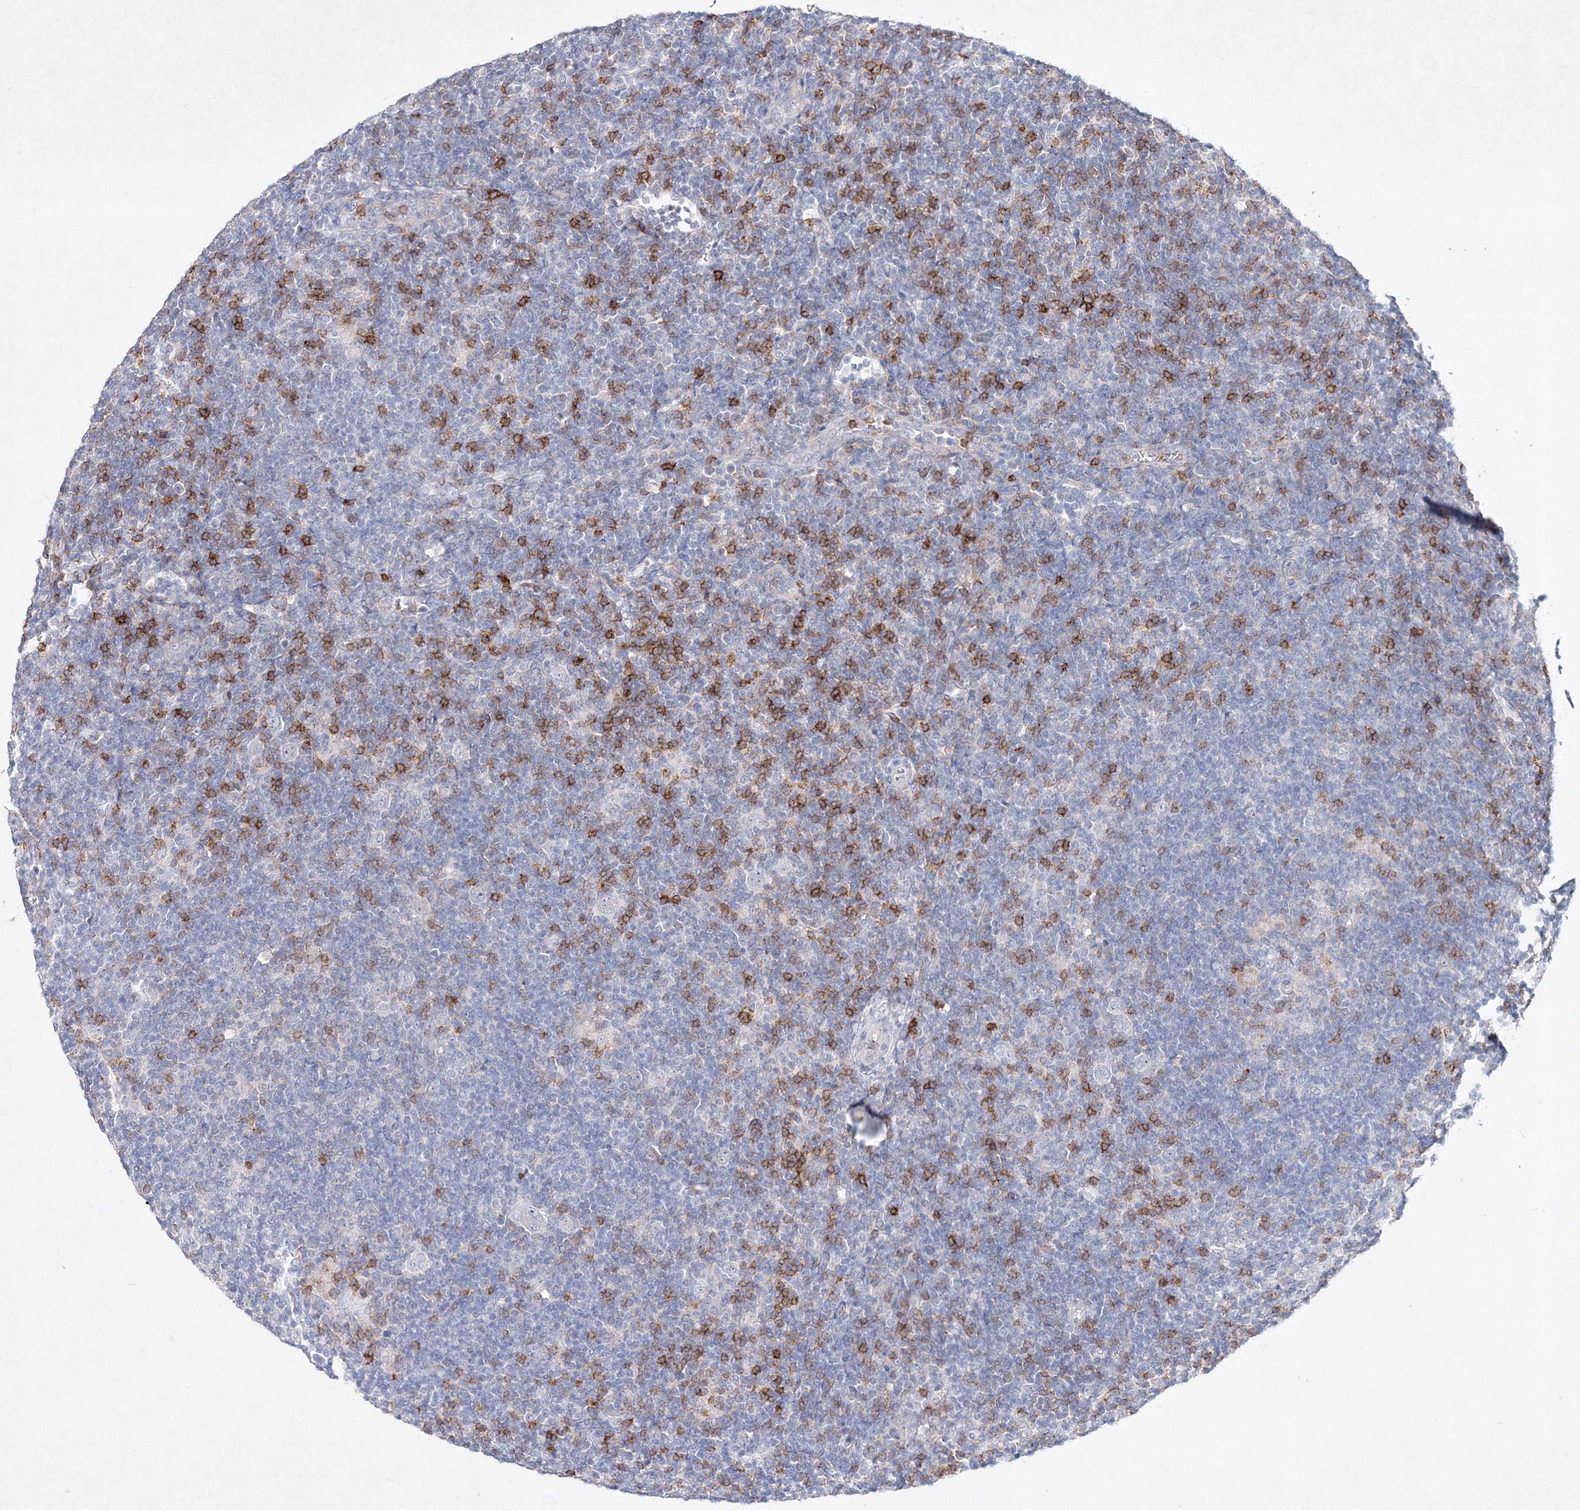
{"staining": {"intensity": "negative", "quantity": "none", "location": "none"}, "tissue": "lymphoma", "cell_type": "Tumor cells", "image_type": "cancer", "snomed": [{"axis": "morphology", "description": "Hodgkin's disease, NOS"}, {"axis": "topography", "description": "Lymph node"}], "caption": "Image shows no protein expression in tumor cells of lymphoma tissue.", "gene": "HCST", "patient": {"sex": "female", "age": 57}}